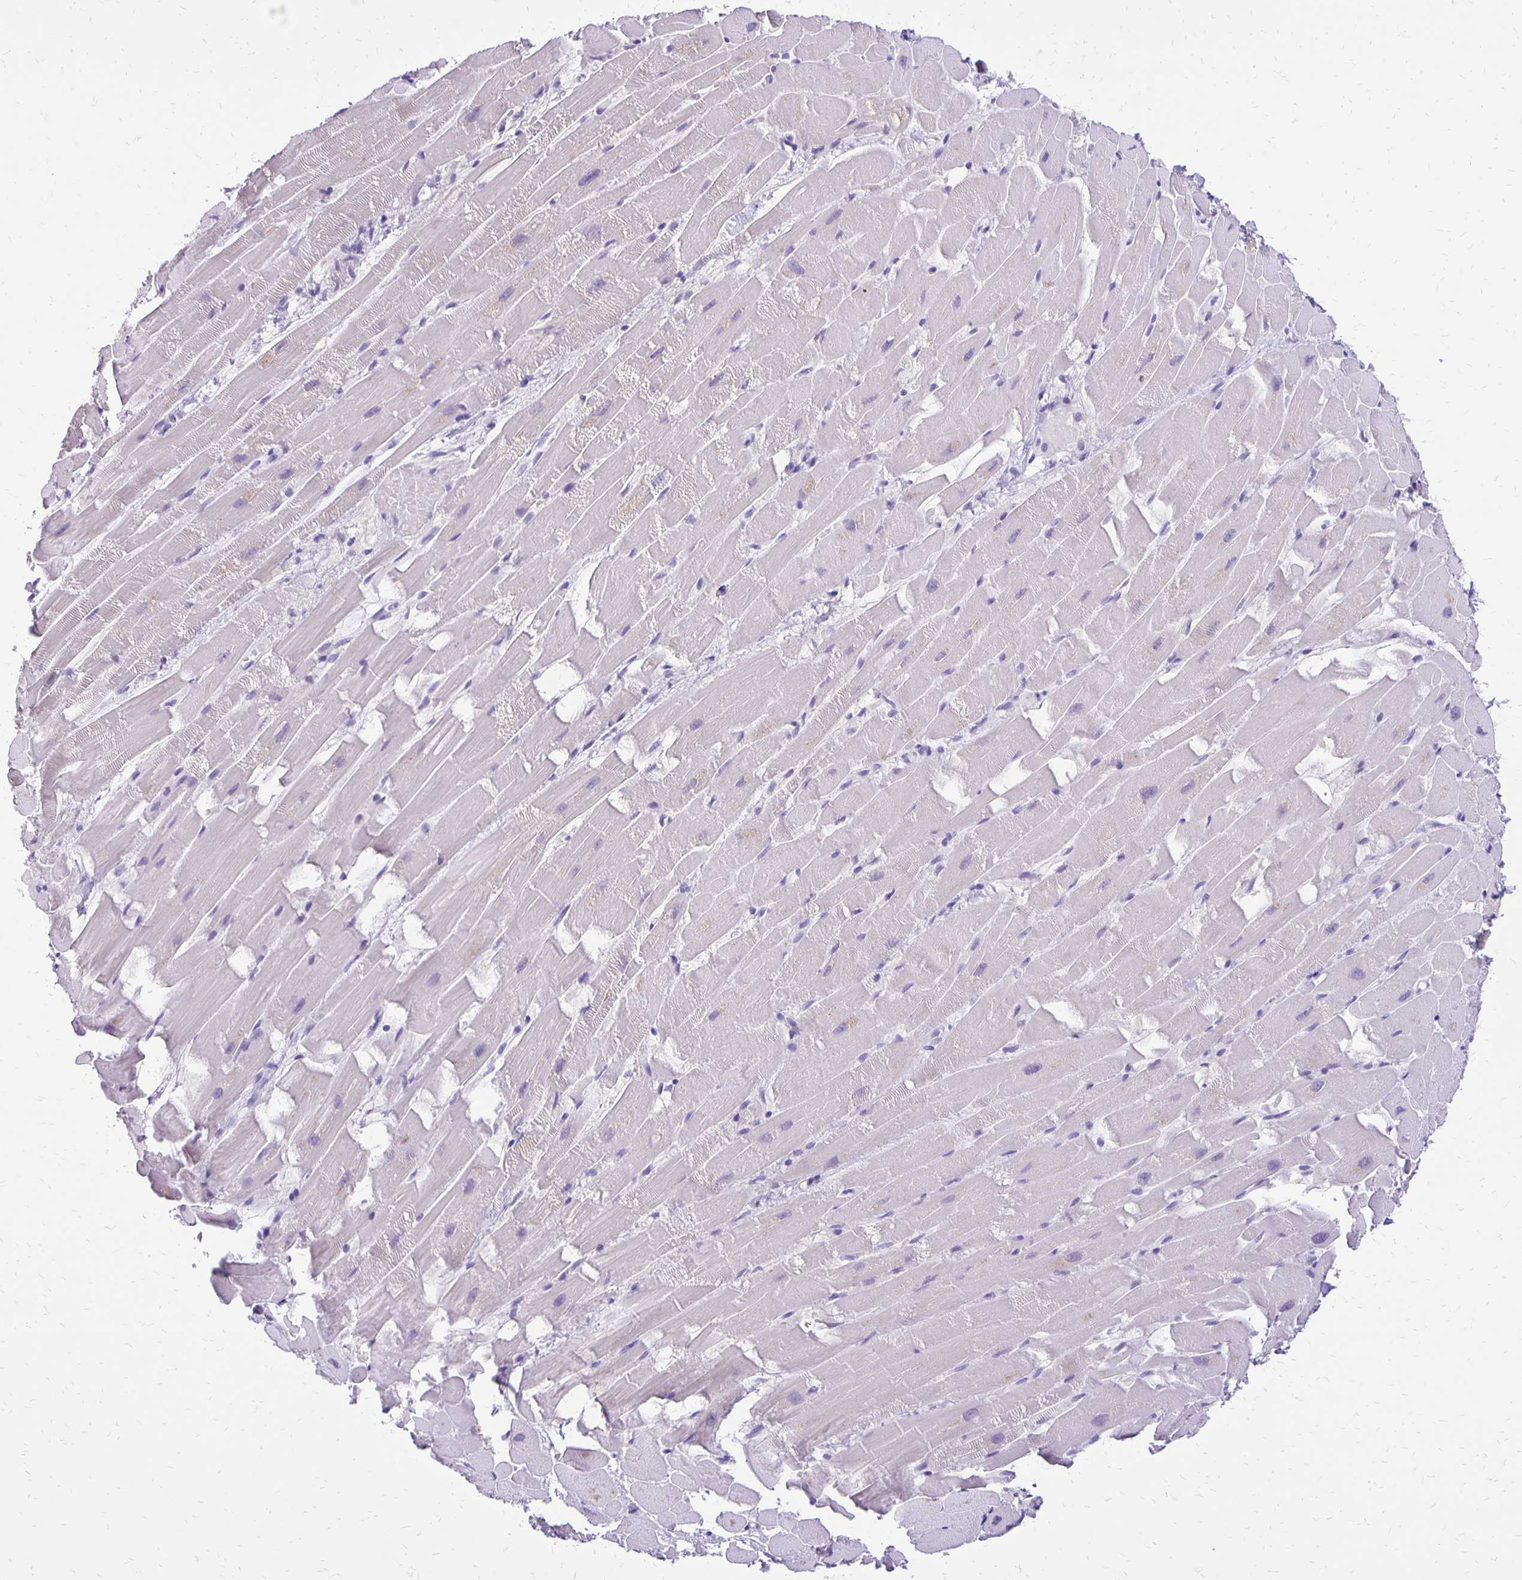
{"staining": {"intensity": "negative", "quantity": "none", "location": "none"}, "tissue": "heart muscle", "cell_type": "Cardiomyocytes", "image_type": "normal", "snomed": [{"axis": "morphology", "description": "Normal tissue, NOS"}, {"axis": "topography", "description": "Heart"}], "caption": "A high-resolution photomicrograph shows immunohistochemistry (IHC) staining of unremarkable heart muscle, which reveals no significant staining in cardiomyocytes. (Brightfield microscopy of DAB (3,3'-diaminobenzidine) immunohistochemistry at high magnification).", "gene": "ANKRD45", "patient": {"sex": "male", "age": 37}}